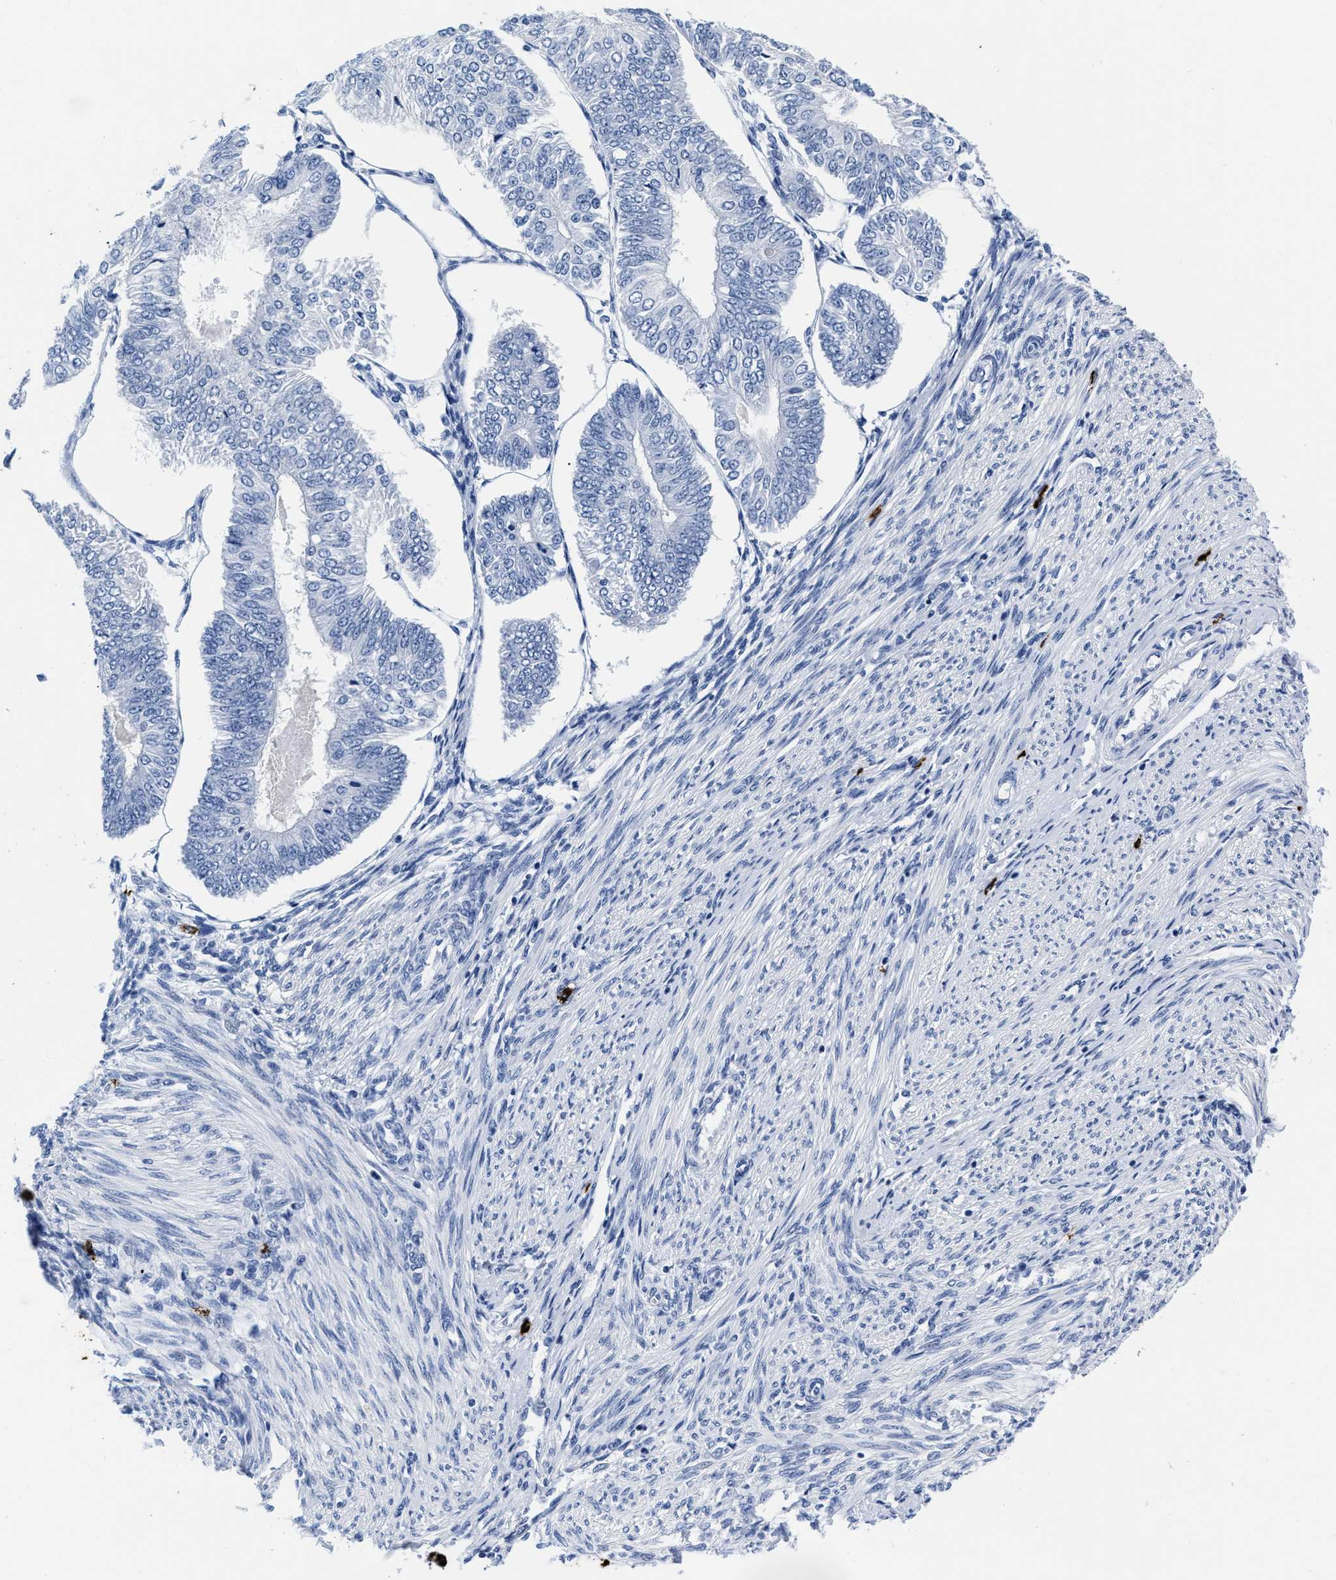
{"staining": {"intensity": "negative", "quantity": "none", "location": "none"}, "tissue": "endometrial cancer", "cell_type": "Tumor cells", "image_type": "cancer", "snomed": [{"axis": "morphology", "description": "Adenocarcinoma, NOS"}, {"axis": "topography", "description": "Endometrium"}], "caption": "Micrograph shows no protein expression in tumor cells of endometrial cancer (adenocarcinoma) tissue.", "gene": "CER1", "patient": {"sex": "female", "age": 58}}